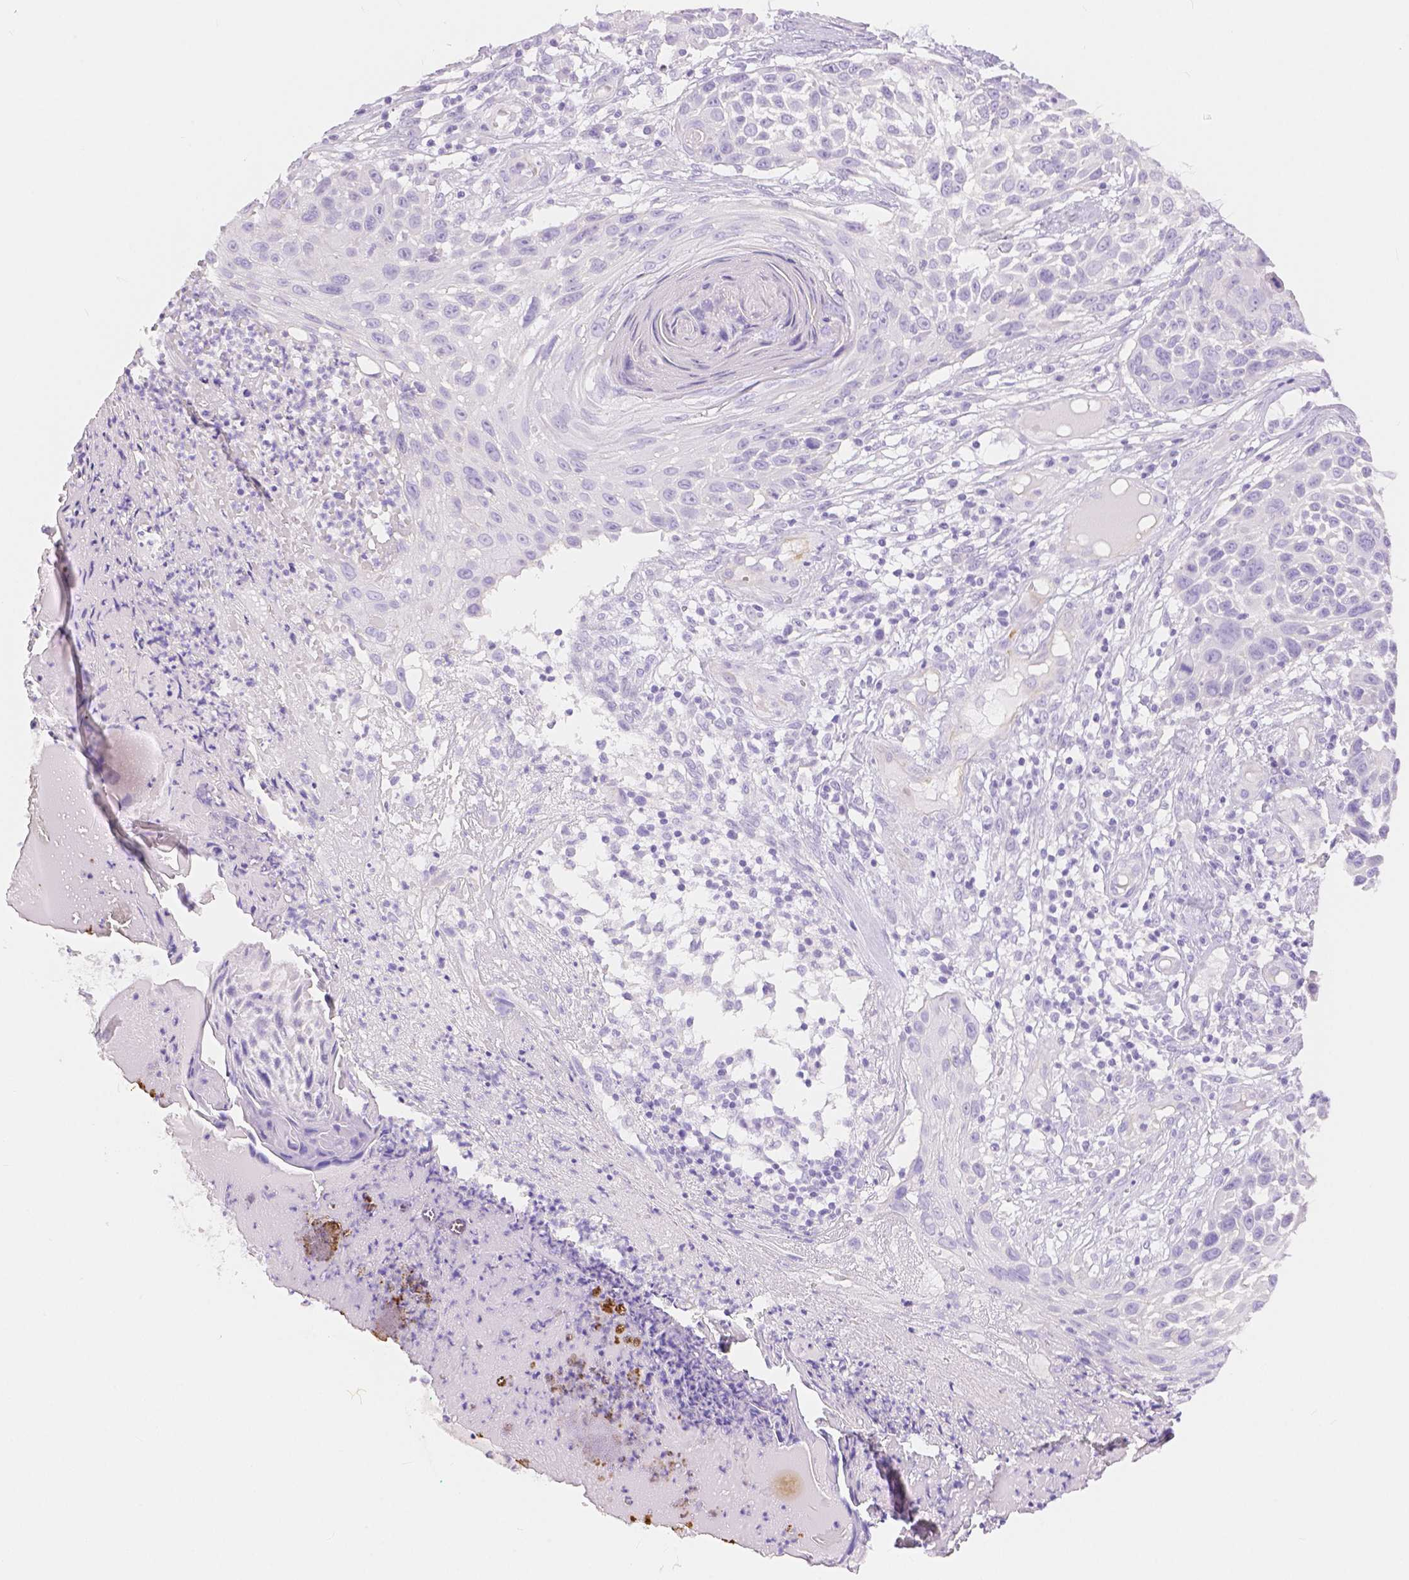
{"staining": {"intensity": "negative", "quantity": "none", "location": "none"}, "tissue": "skin cancer", "cell_type": "Tumor cells", "image_type": "cancer", "snomed": [{"axis": "morphology", "description": "Squamous cell carcinoma, NOS"}, {"axis": "topography", "description": "Skin"}], "caption": "This is a image of IHC staining of skin cancer, which shows no staining in tumor cells.", "gene": "SLC27A5", "patient": {"sex": "male", "age": 92}}